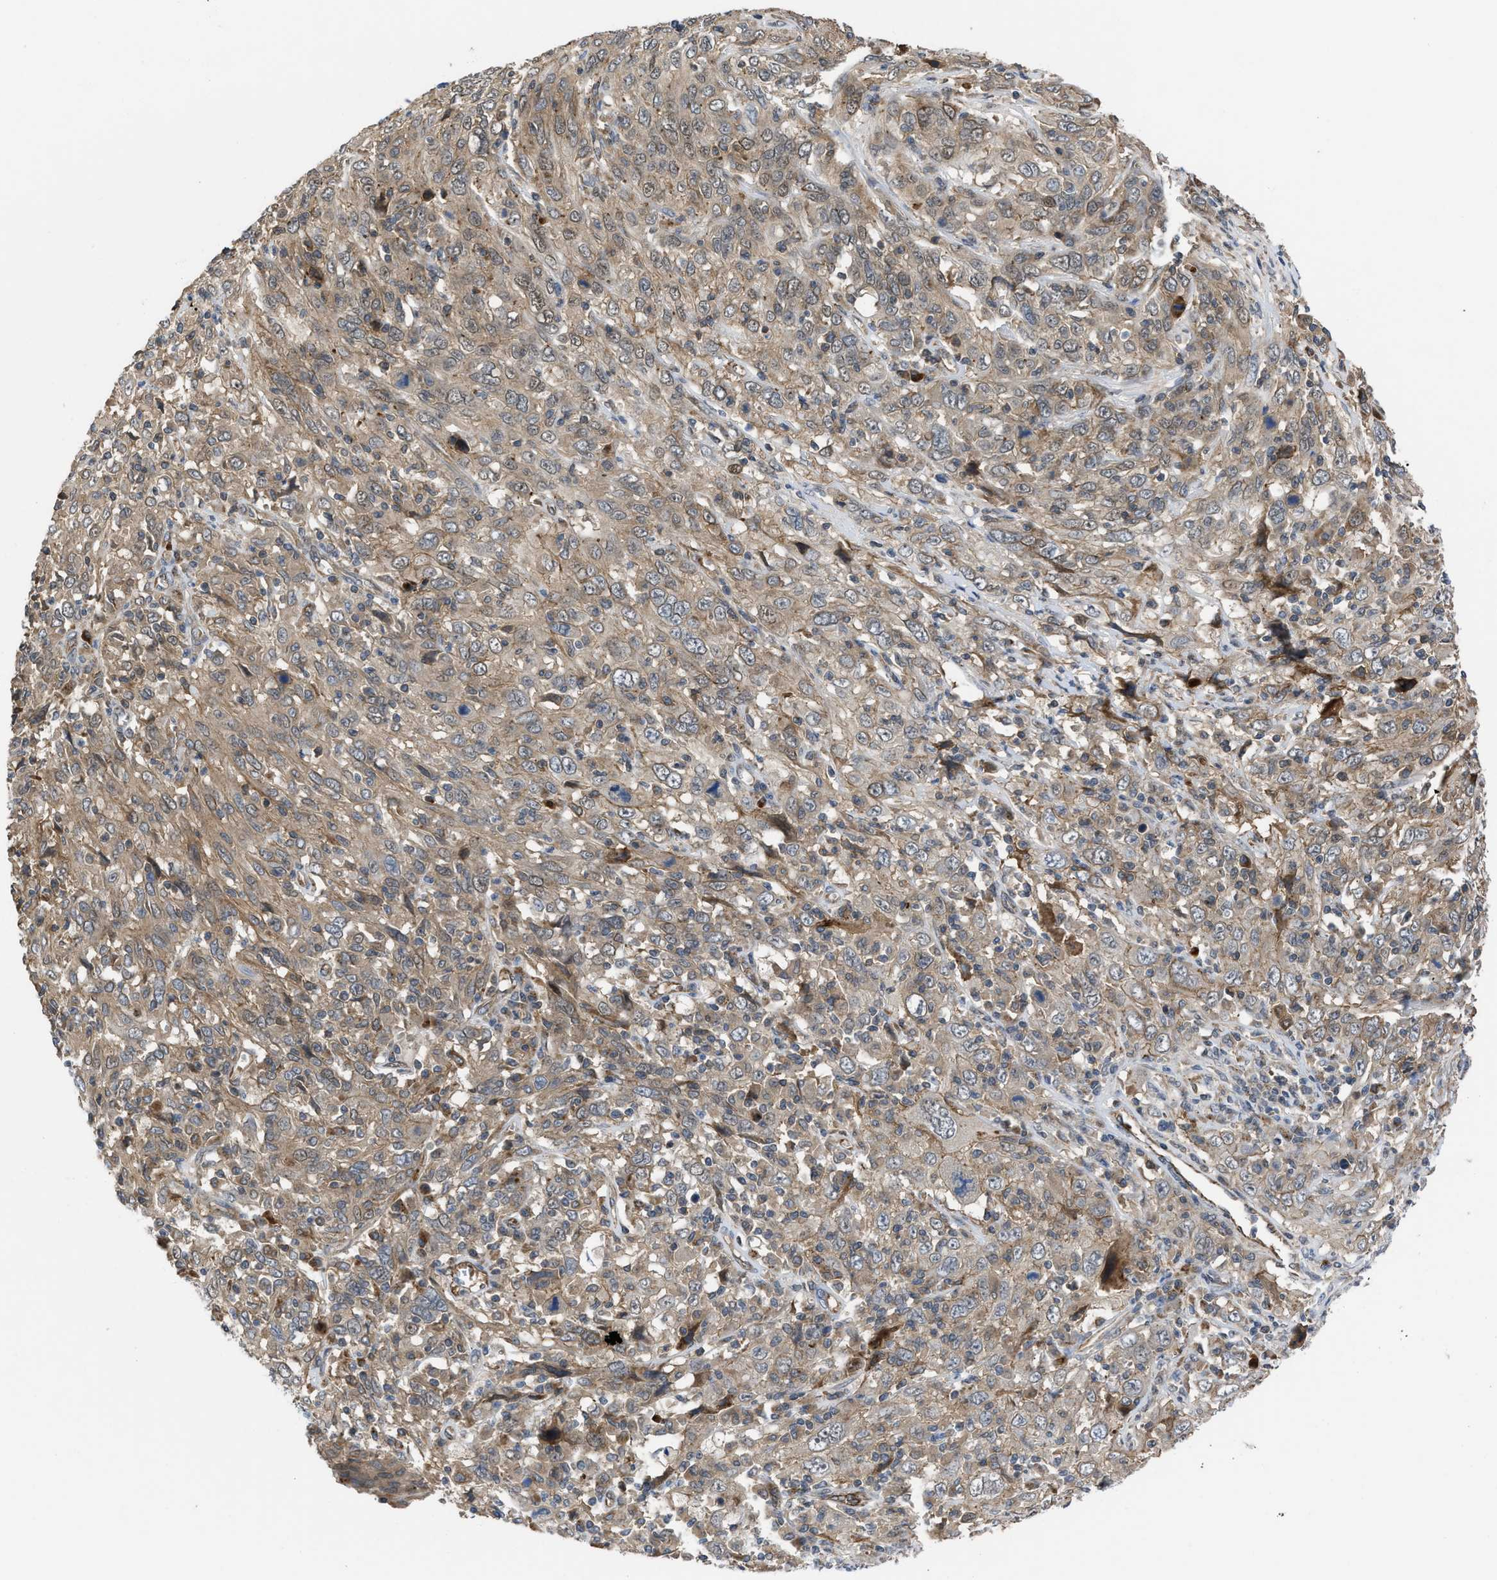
{"staining": {"intensity": "moderate", "quantity": ">75%", "location": "cytoplasmic/membranous"}, "tissue": "cervical cancer", "cell_type": "Tumor cells", "image_type": "cancer", "snomed": [{"axis": "morphology", "description": "Squamous cell carcinoma, NOS"}, {"axis": "topography", "description": "Cervix"}], "caption": "Immunohistochemical staining of human cervical cancer (squamous cell carcinoma) displays moderate cytoplasmic/membranous protein staining in approximately >75% of tumor cells.", "gene": "GPATCH2L", "patient": {"sex": "female", "age": 46}}